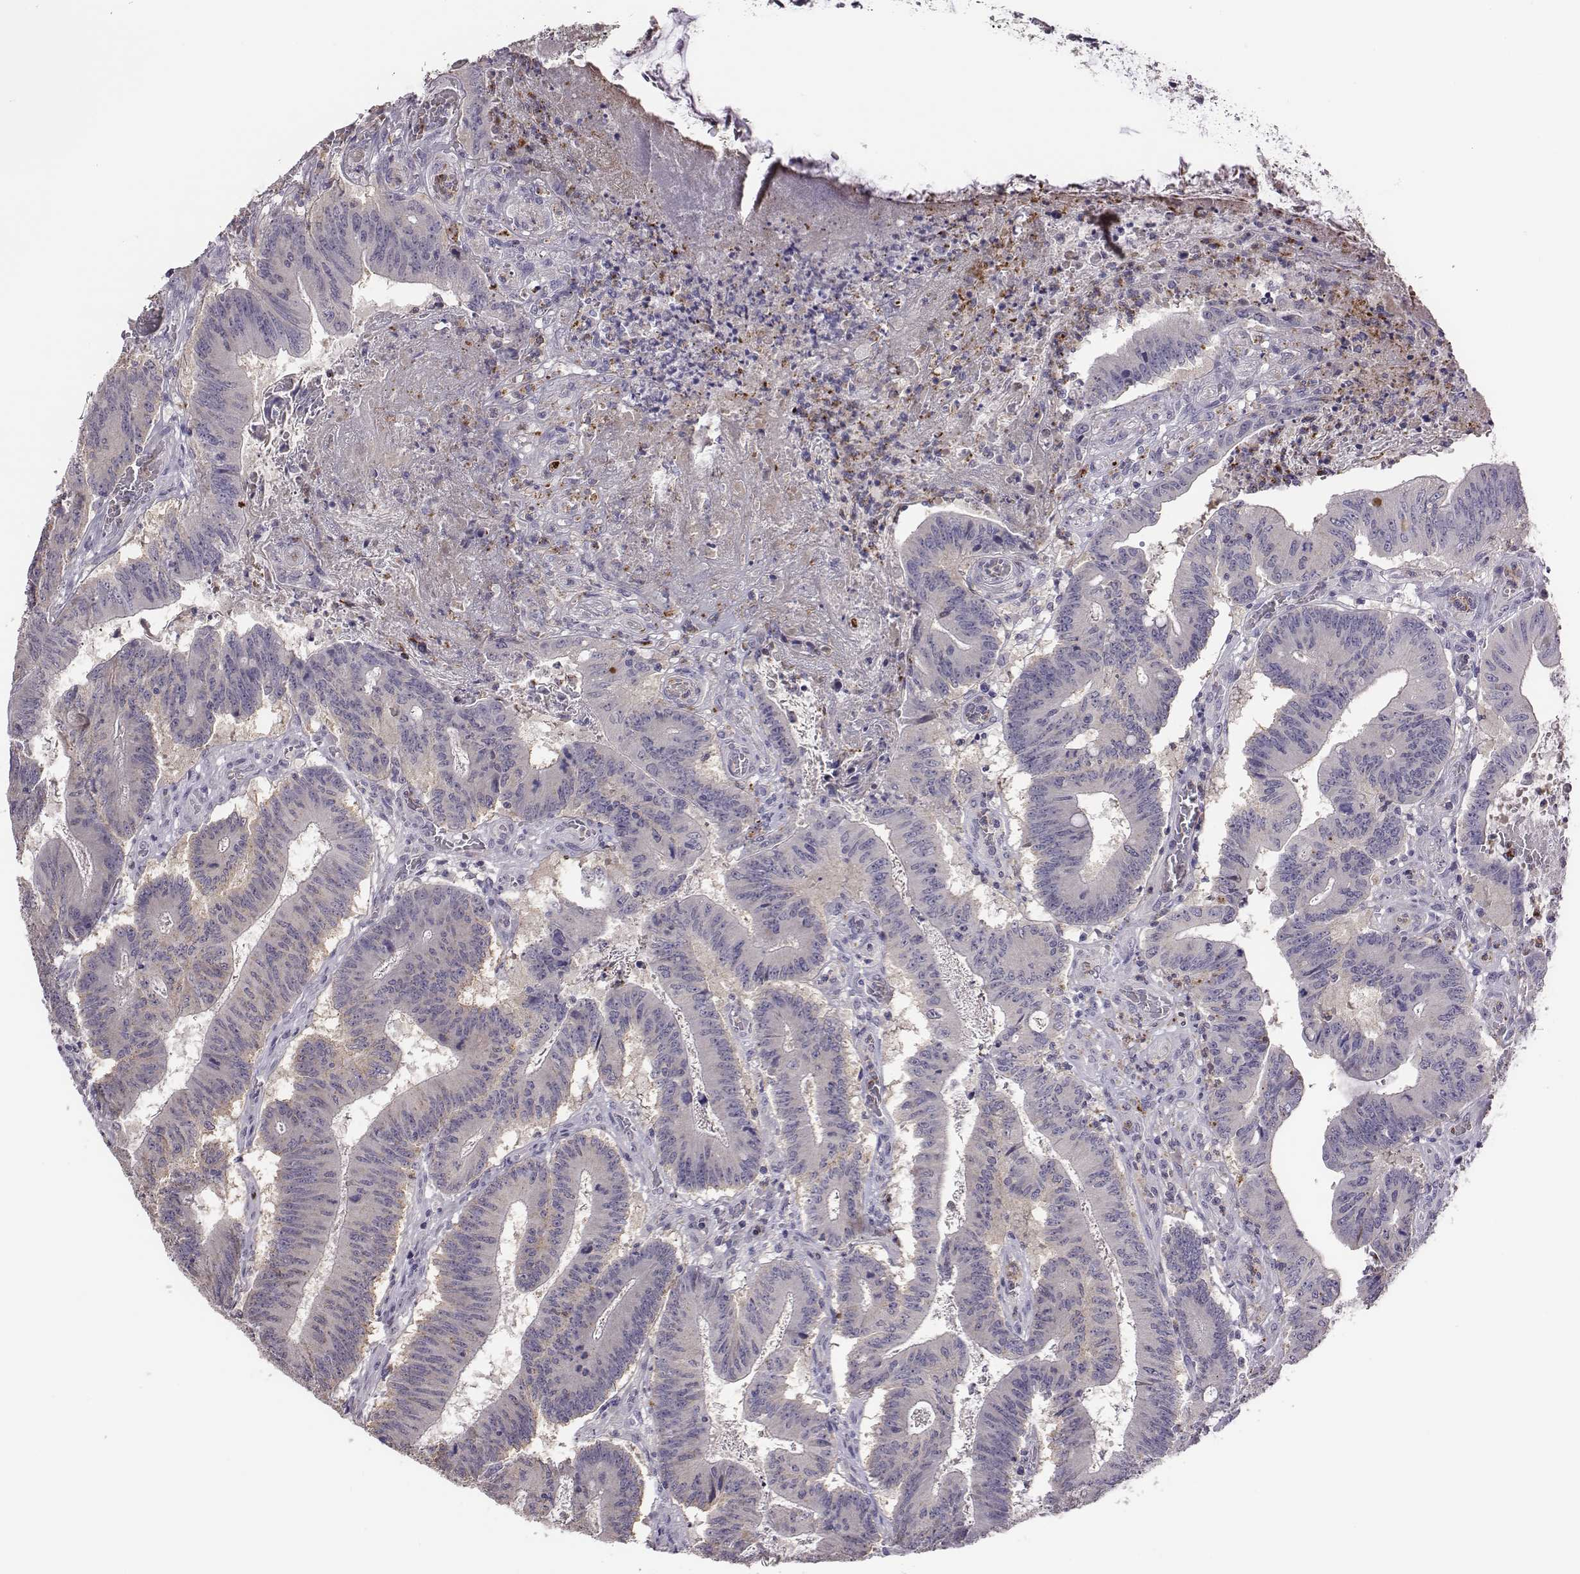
{"staining": {"intensity": "negative", "quantity": "none", "location": "none"}, "tissue": "colorectal cancer", "cell_type": "Tumor cells", "image_type": "cancer", "snomed": [{"axis": "morphology", "description": "Adenocarcinoma, NOS"}, {"axis": "topography", "description": "Colon"}], "caption": "Adenocarcinoma (colorectal) was stained to show a protein in brown. There is no significant positivity in tumor cells.", "gene": "KMO", "patient": {"sex": "female", "age": 70}}